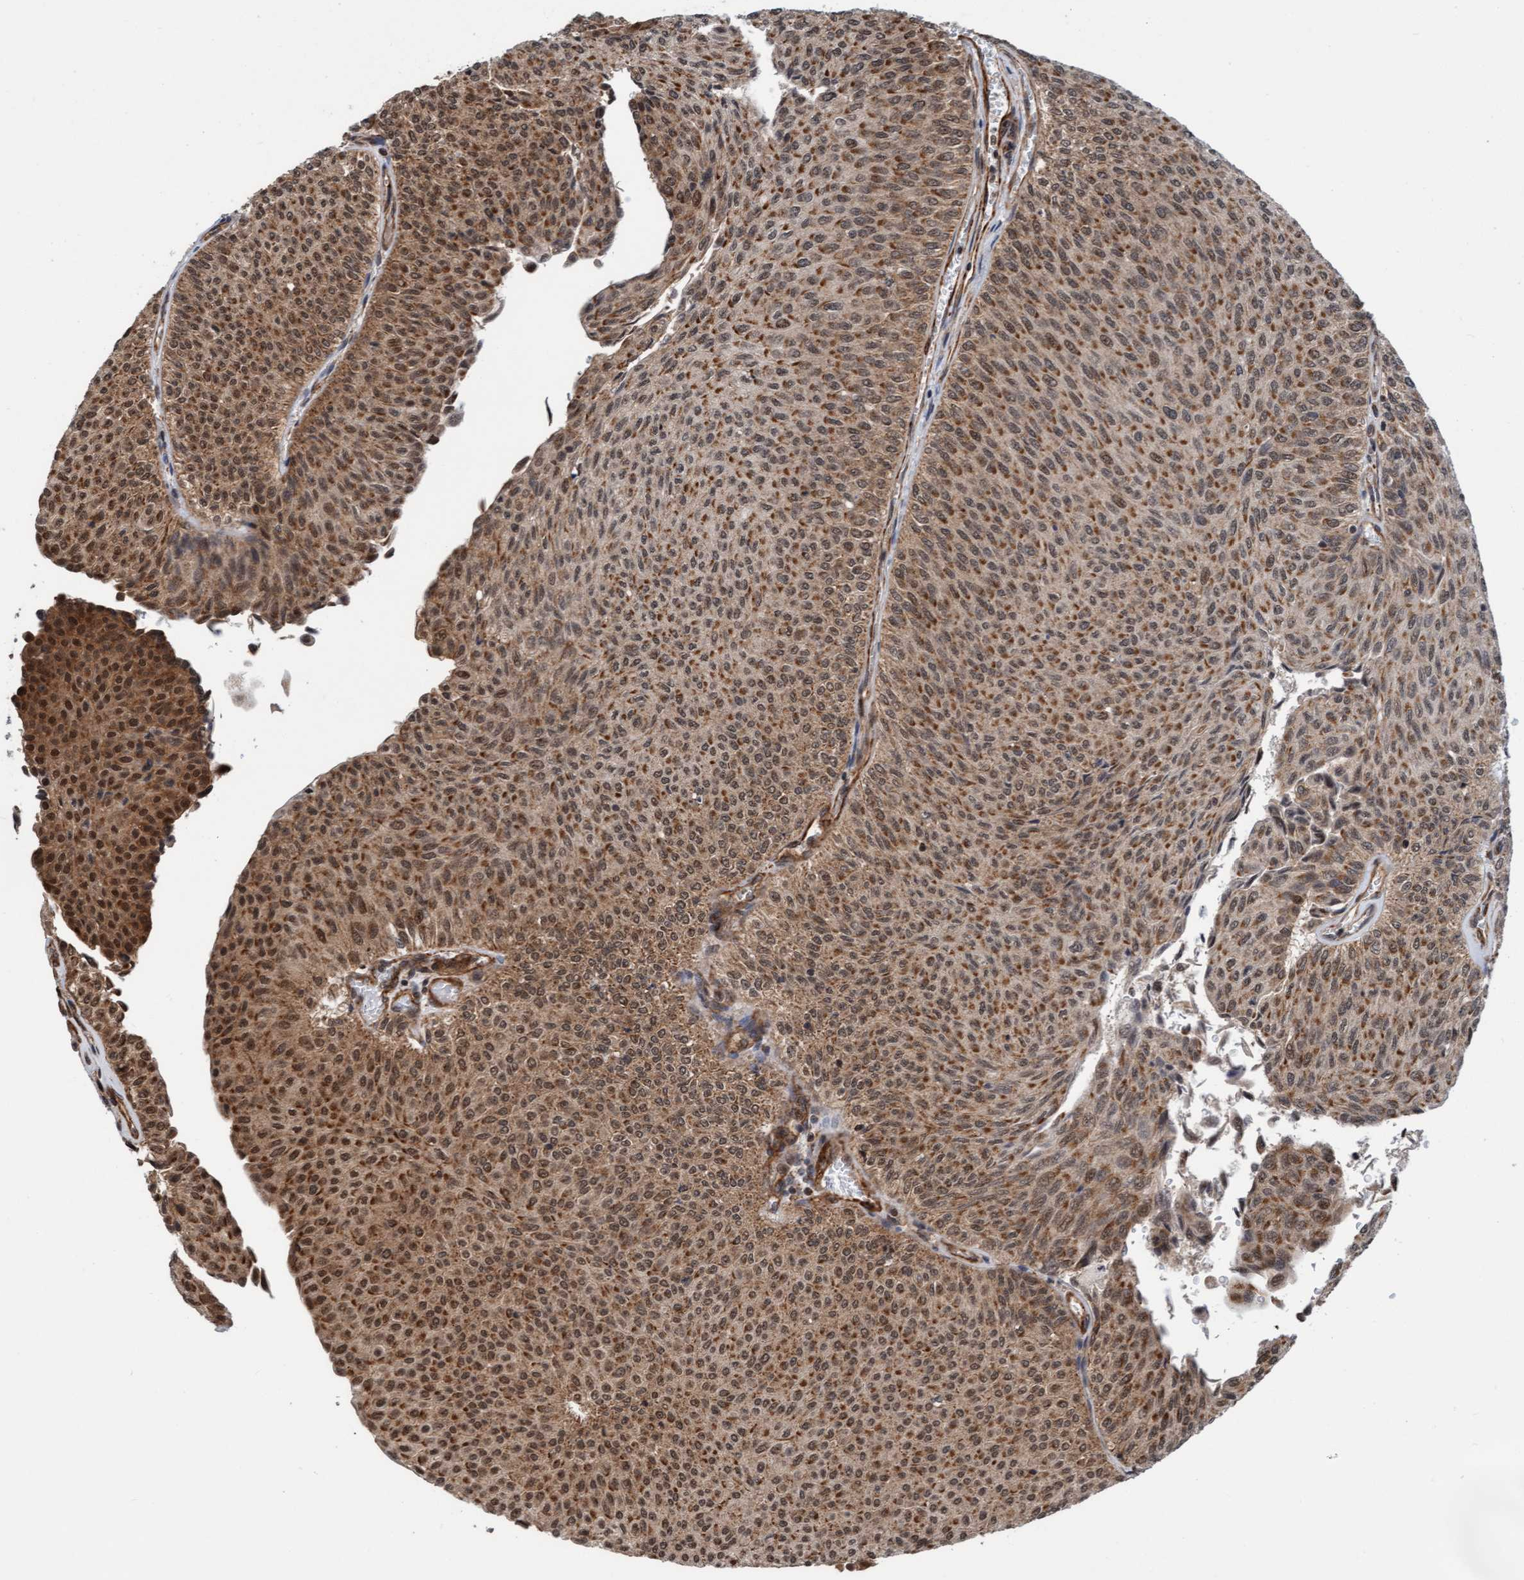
{"staining": {"intensity": "strong", "quantity": ">75%", "location": "cytoplasmic/membranous,nuclear"}, "tissue": "urothelial cancer", "cell_type": "Tumor cells", "image_type": "cancer", "snomed": [{"axis": "morphology", "description": "Urothelial carcinoma, Low grade"}, {"axis": "topography", "description": "Urinary bladder"}], "caption": "IHC histopathology image of human urothelial cancer stained for a protein (brown), which displays high levels of strong cytoplasmic/membranous and nuclear staining in about >75% of tumor cells.", "gene": "STXBP4", "patient": {"sex": "male", "age": 78}}